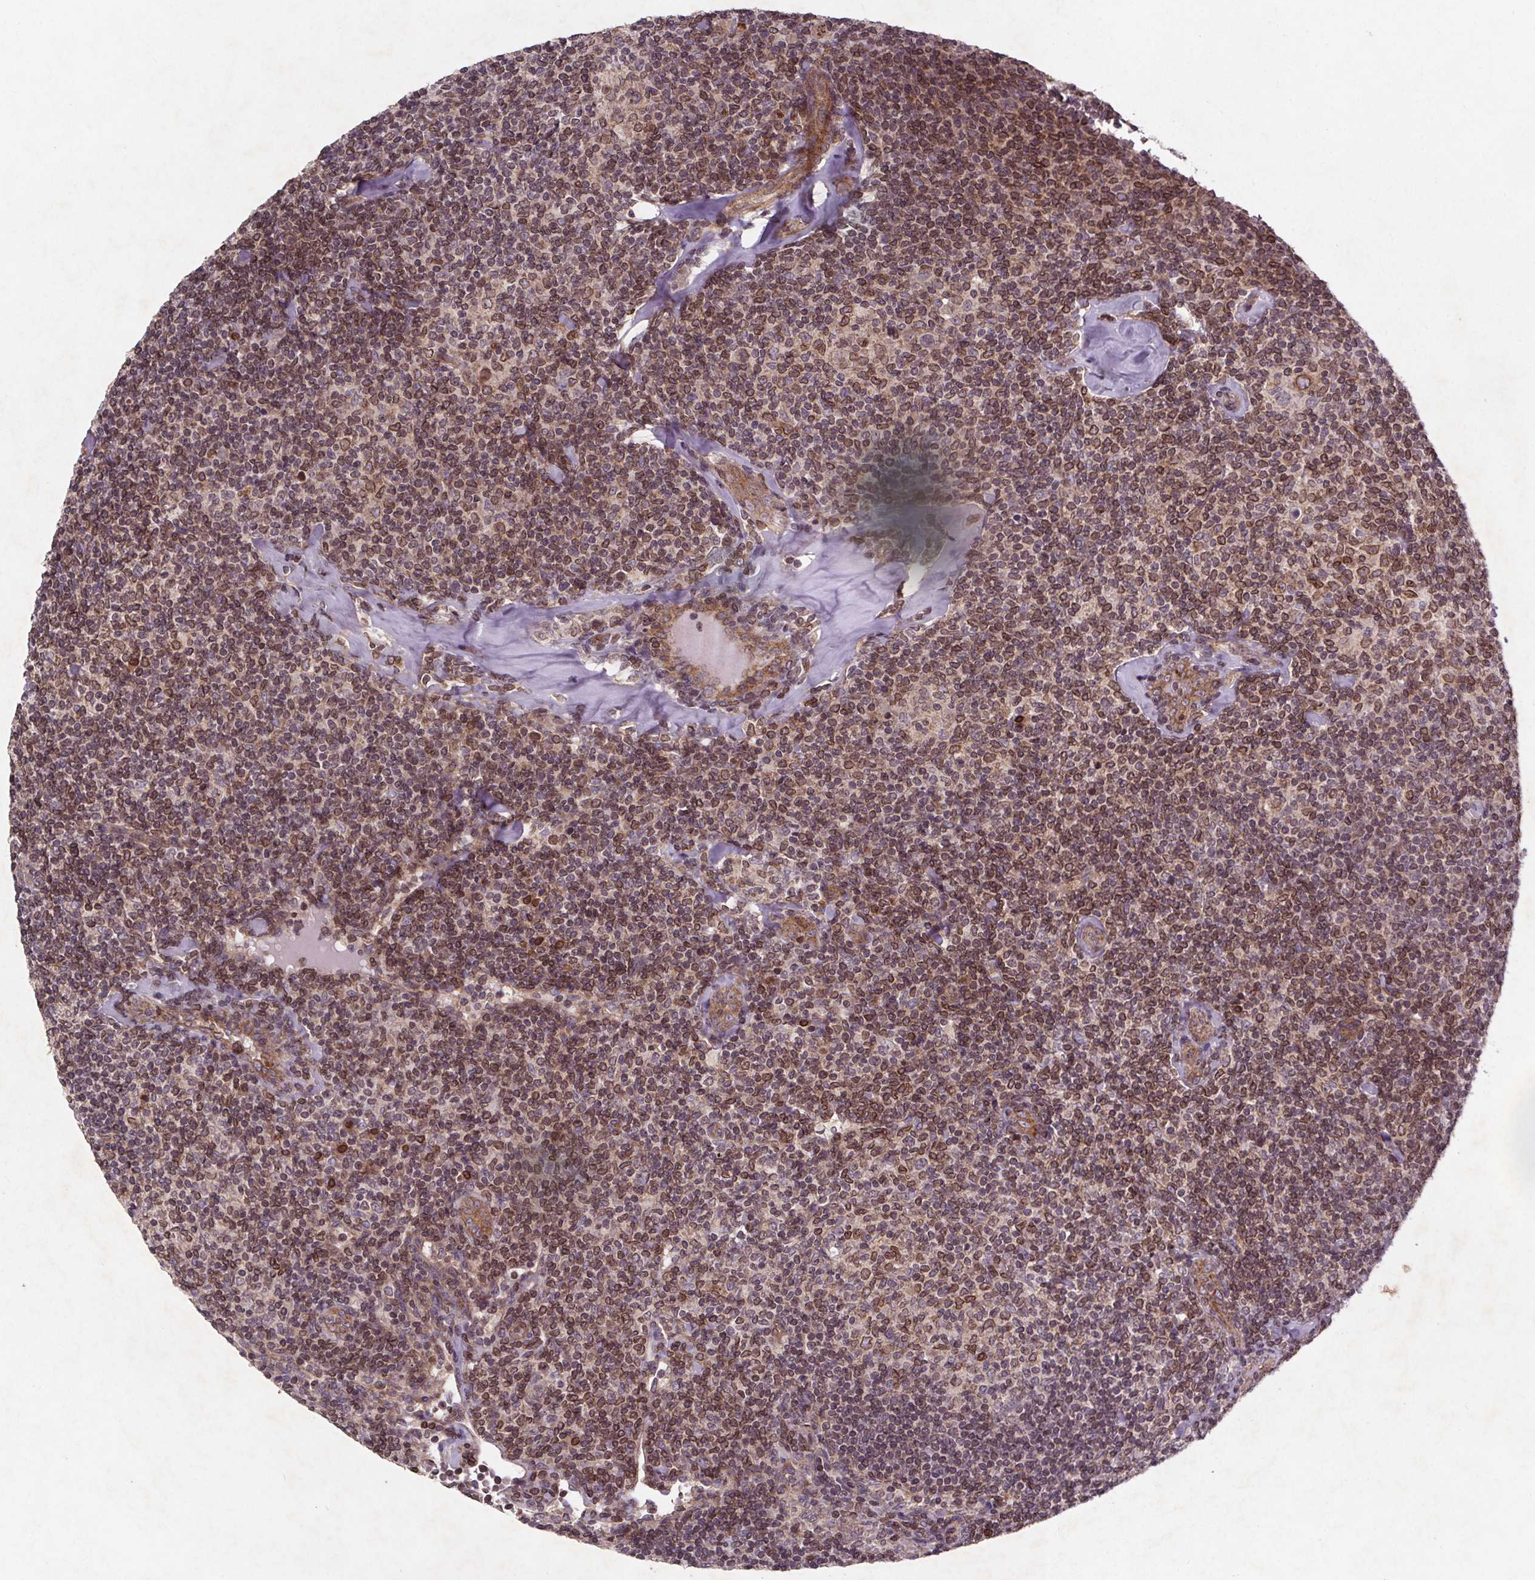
{"staining": {"intensity": "moderate", "quantity": "25%-75%", "location": "nuclear"}, "tissue": "lymphoma", "cell_type": "Tumor cells", "image_type": "cancer", "snomed": [{"axis": "morphology", "description": "Malignant lymphoma, non-Hodgkin's type, Low grade"}, {"axis": "topography", "description": "Lymph node"}], "caption": "Lymphoma stained for a protein shows moderate nuclear positivity in tumor cells.", "gene": "STRN3", "patient": {"sex": "female", "age": 56}}